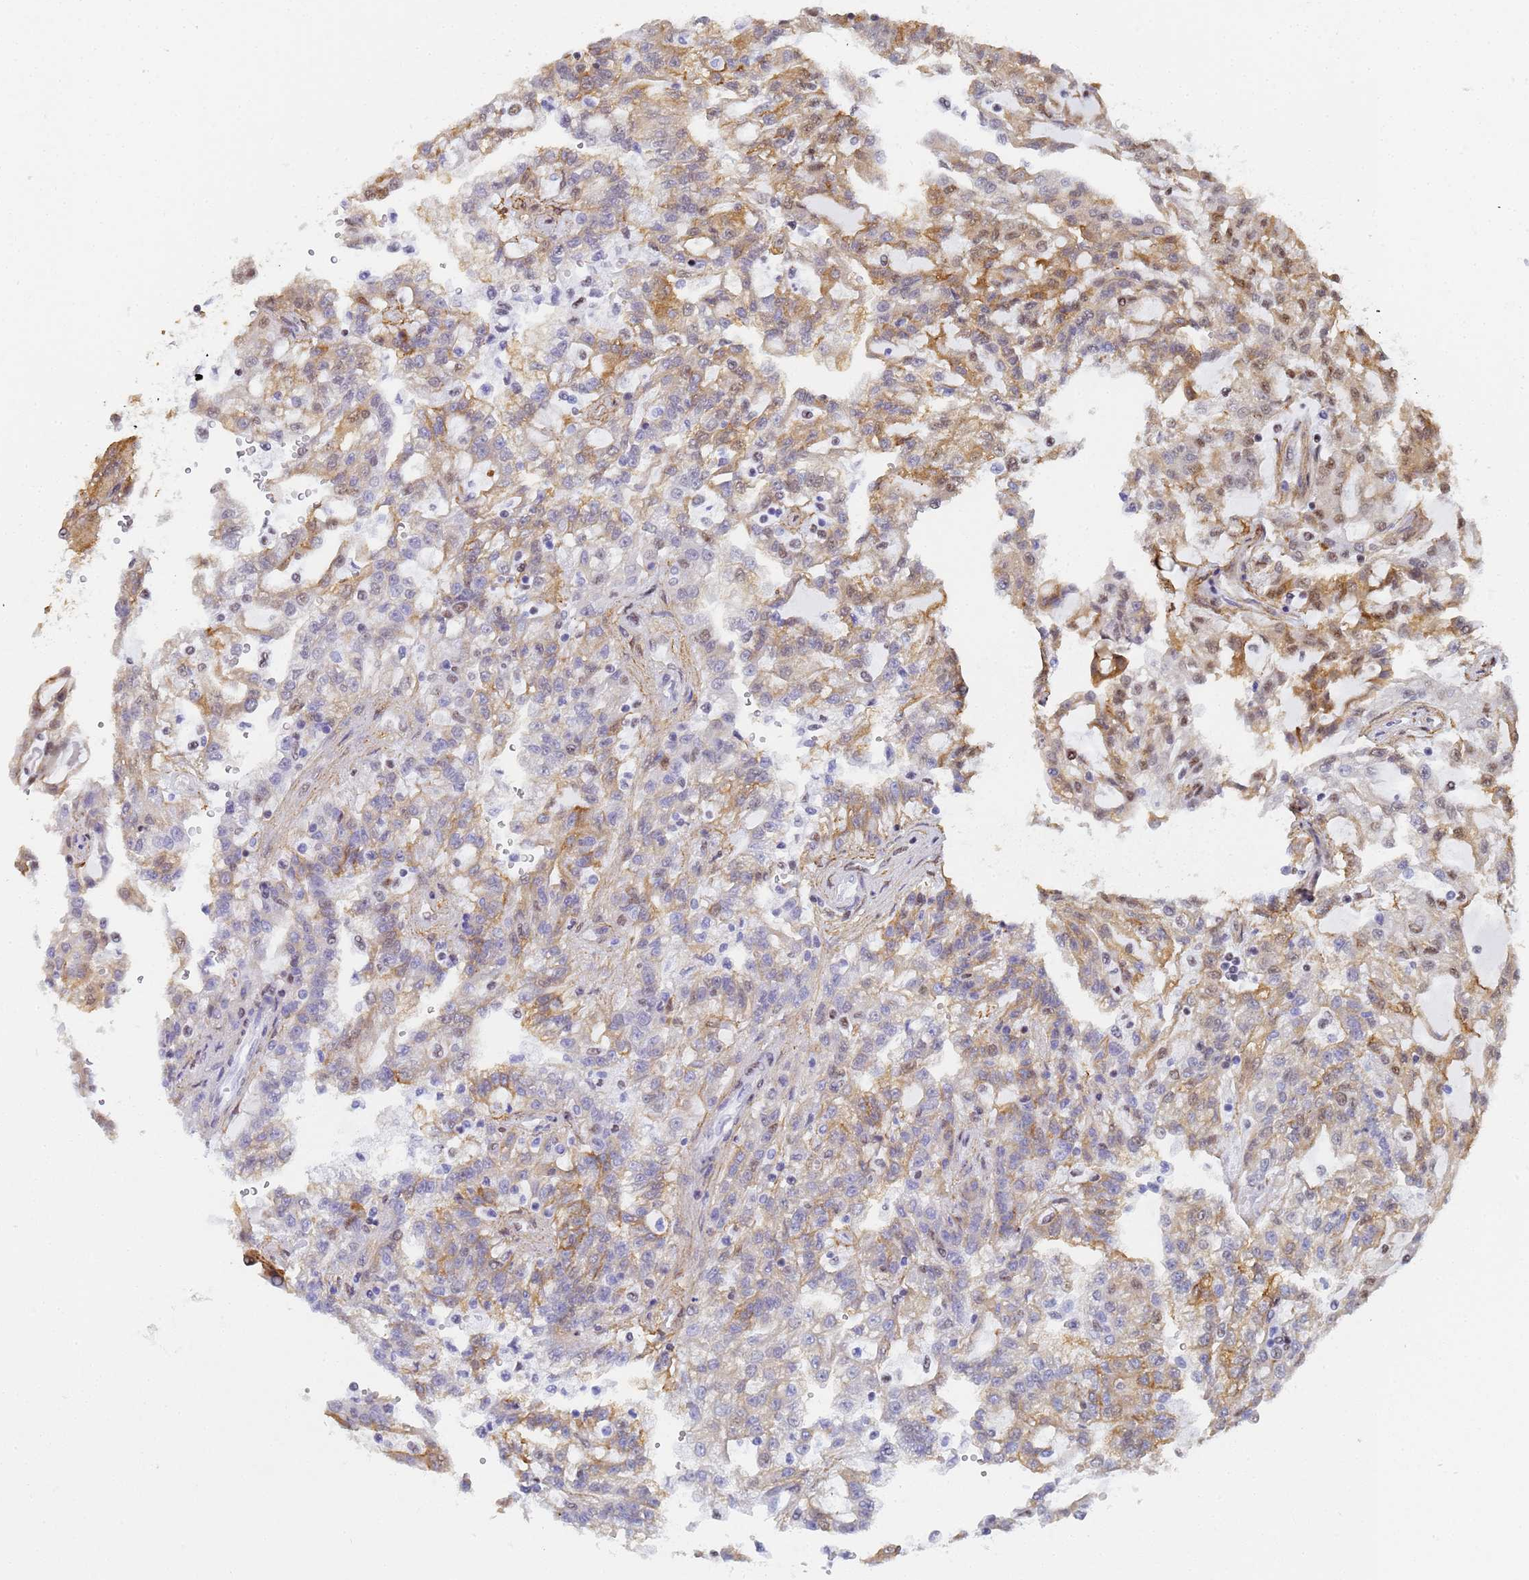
{"staining": {"intensity": "moderate", "quantity": "25%-75%", "location": "cytoplasmic/membranous,nuclear"}, "tissue": "renal cancer", "cell_type": "Tumor cells", "image_type": "cancer", "snomed": [{"axis": "morphology", "description": "Adenocarcinoma, NOS"}, {"axis": "topography", "description": "Kidney"}], "caption": "Moderate cytoplasmic/membranous and nuclear staining for a protein is seen in approximately 25%-75% of tumor cells of renal cancer using immunohistochemistry.", "gene": "PRRT4", "patient": {"sex": "male", "age": 63}}